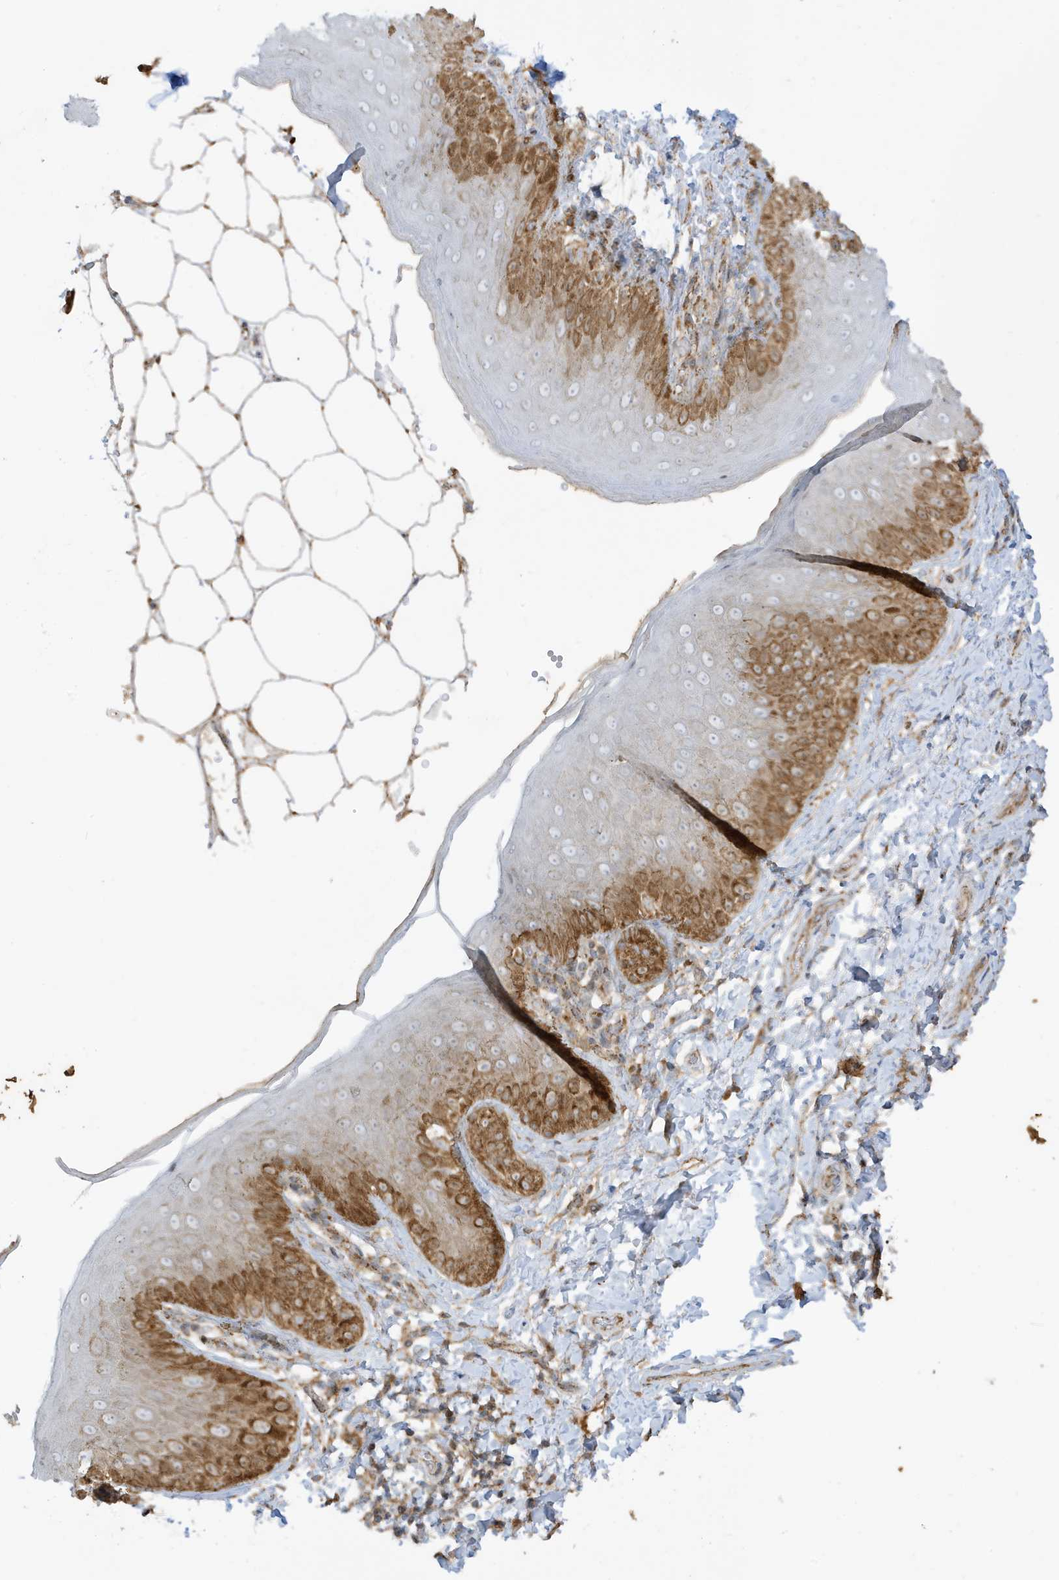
{"staining": {"intensity": "moderate", "quantity": "25%-75%", "location": "cytoplasmic/membranous"}, "tissue": "skin", "cell_type": "Epidermal cells", "image_type": "normal", "snomed": [{"axis": "morphology", "description": "Normal tissue, NOS"}, {"axis": "topography", "description": "Anal"}], "caption": "Protein analysis of normal skin displays moderate cytoplasmic/membranous positivity in about 25%-75% of epidermal cells.", "gene": "IFT57", "patient": {"sex": "male", "age": 44}}